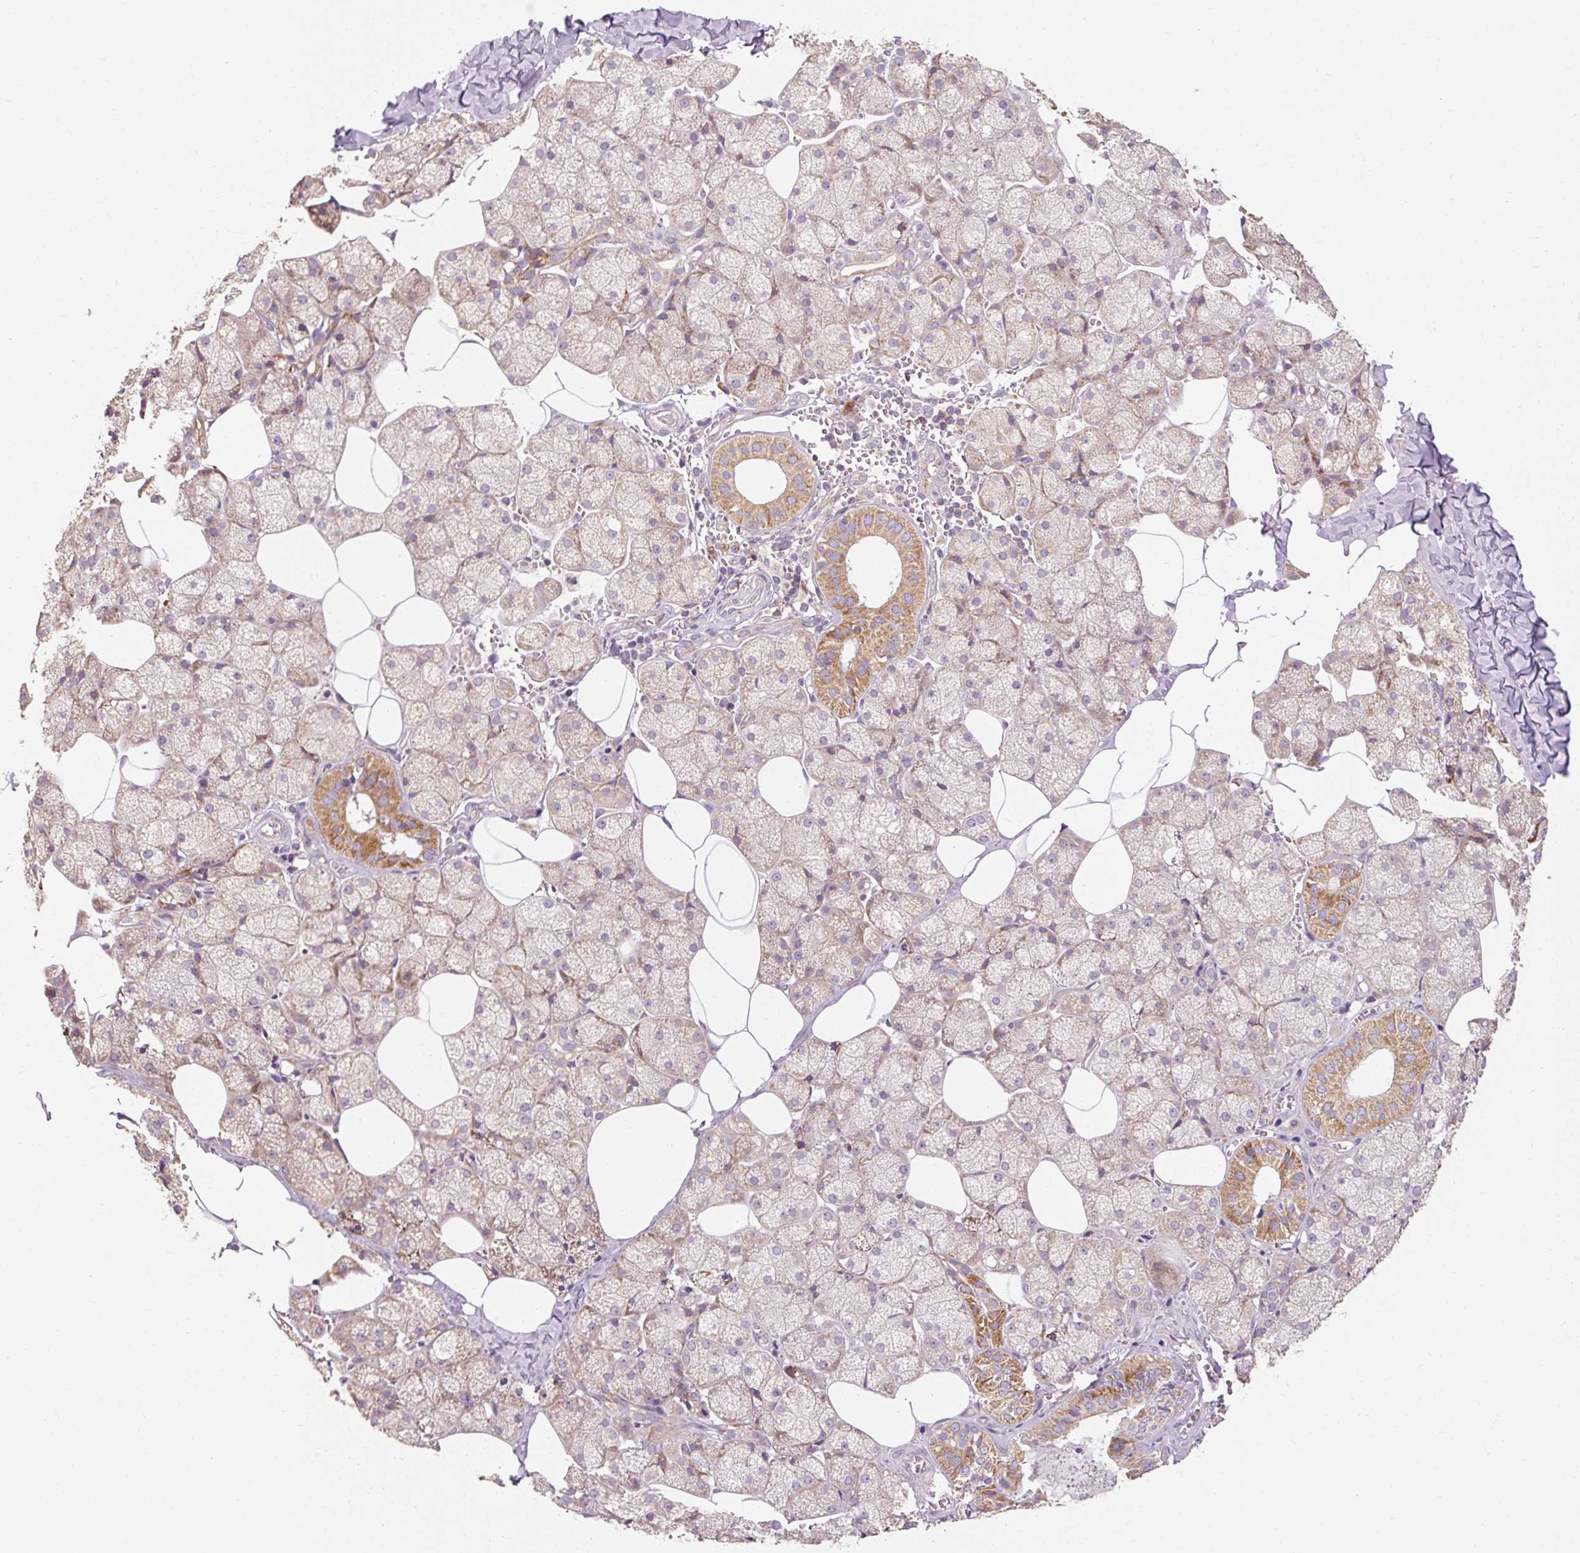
{"staining": {"intensity": "strong", "quantity": "25%-75%", "location": "cytoplasmic/membranous"}, "tissue": "salivary gland", "cell_type": "Glandular cells", "image_type": "normal", "snomed": [{"axis": "morphology", "description": "Normal tissue, NOS"}, {"axis": "topography", "description": "Salivary gland"}, {"axis": "topography", "description": "Peripheral nerve tissue"}], "caption": "This is an image of immunohistochemistry (IHC) staining of benign salivary gland, which shows strong expression in the cytoplasmic/membranous of glandular cells.", "gene": "PRSS48", "patient": {"sex": "male", "age": 38}}